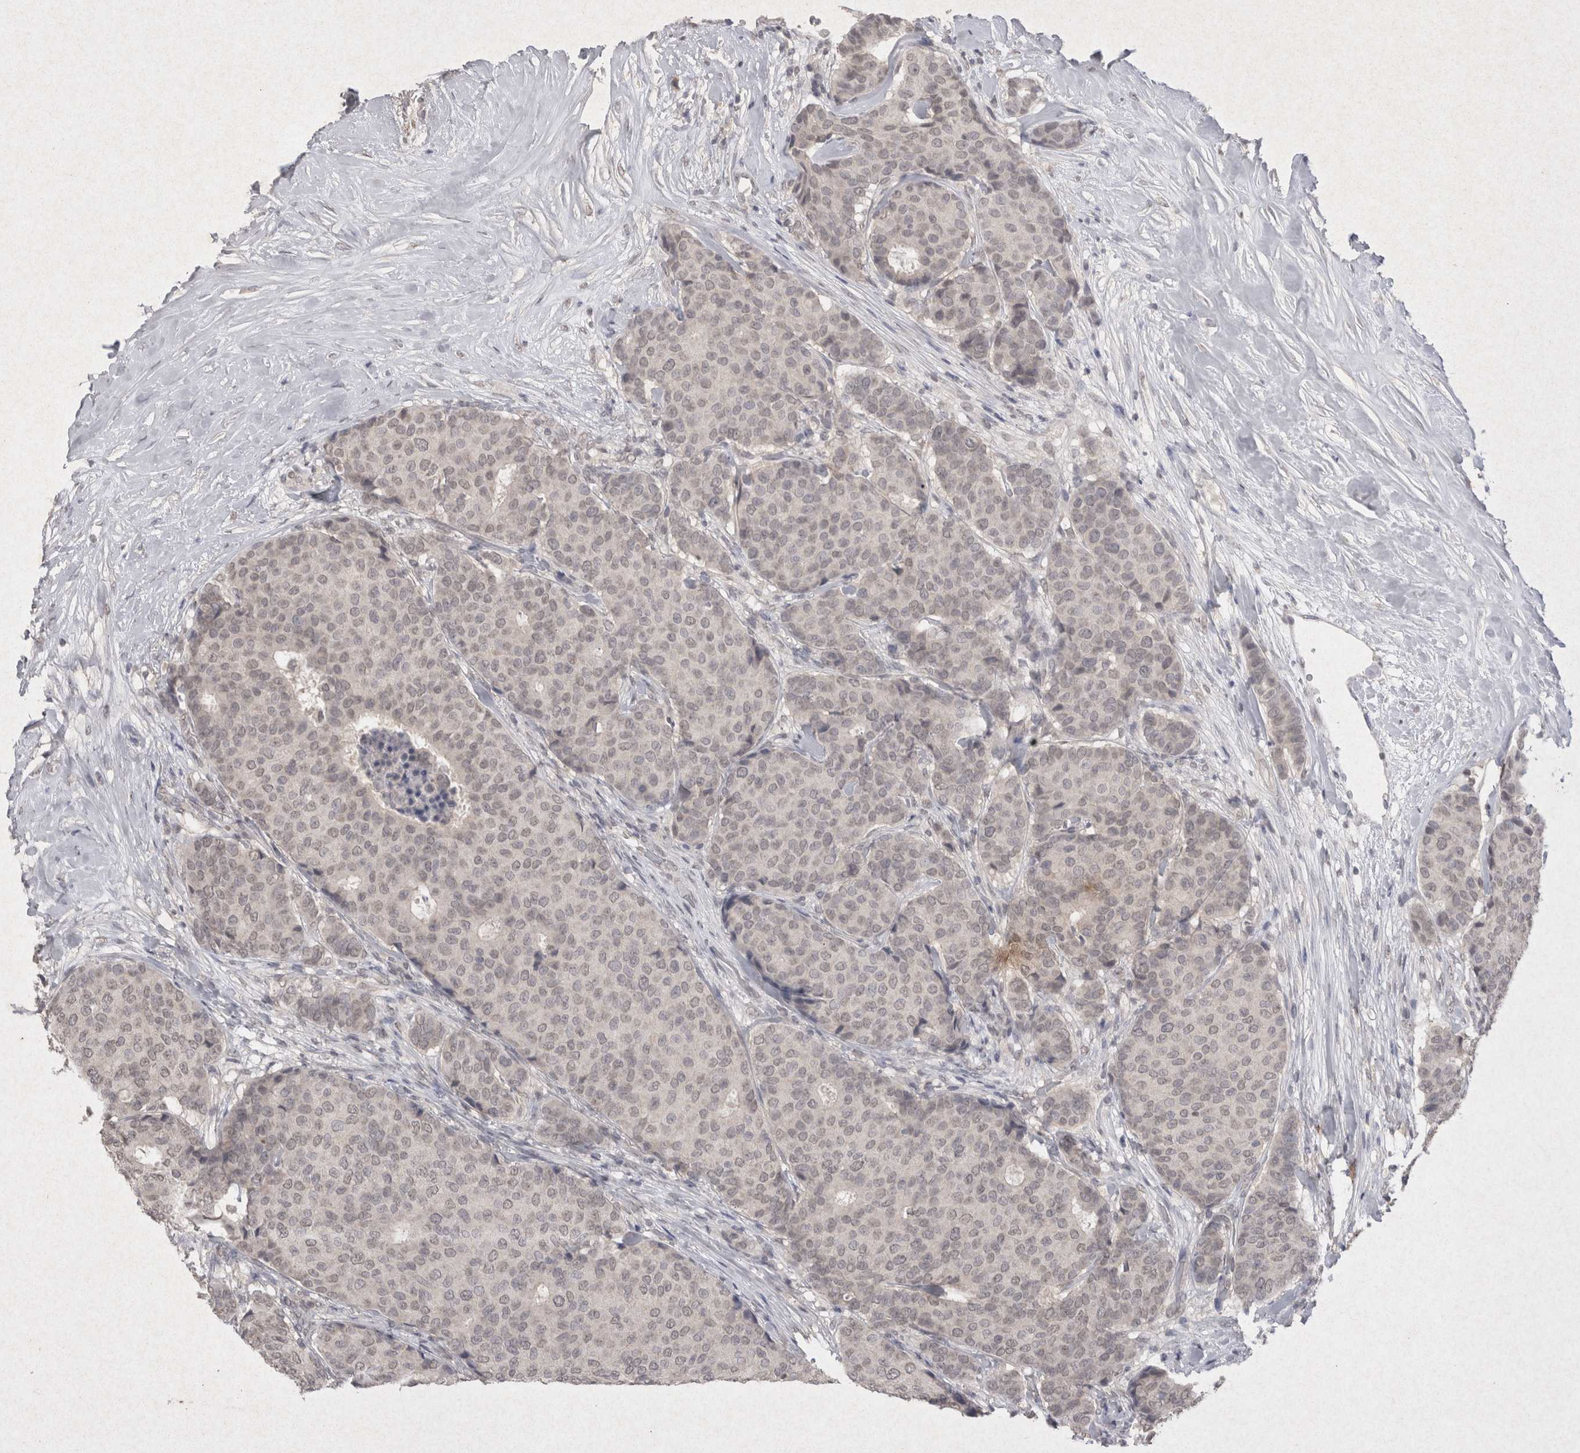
{"staining": {"intensity": "negative", "quantity": "none", "location": "none"}, "tissue": "breast cancer", "cell_type": "Tumor cells", "image_type": "cancer", "snomed": [{"axis": "morphology", "description": "Duct carcinoma"}, {"axis": "topography", "description": "Breast"}], "caption": "This is a photomicrograph of immunohistochemistry (IHC) staining of infiltrating ductal carcinoma (breast), which shows no expression in tumor cells. (DAB (3,3'-diaminobenzidine) immunohistochemistry (IHC) with hematoxylin counter stain).", "gene": "LYVE1", "patient": {"sex": "female", "age": 75}}